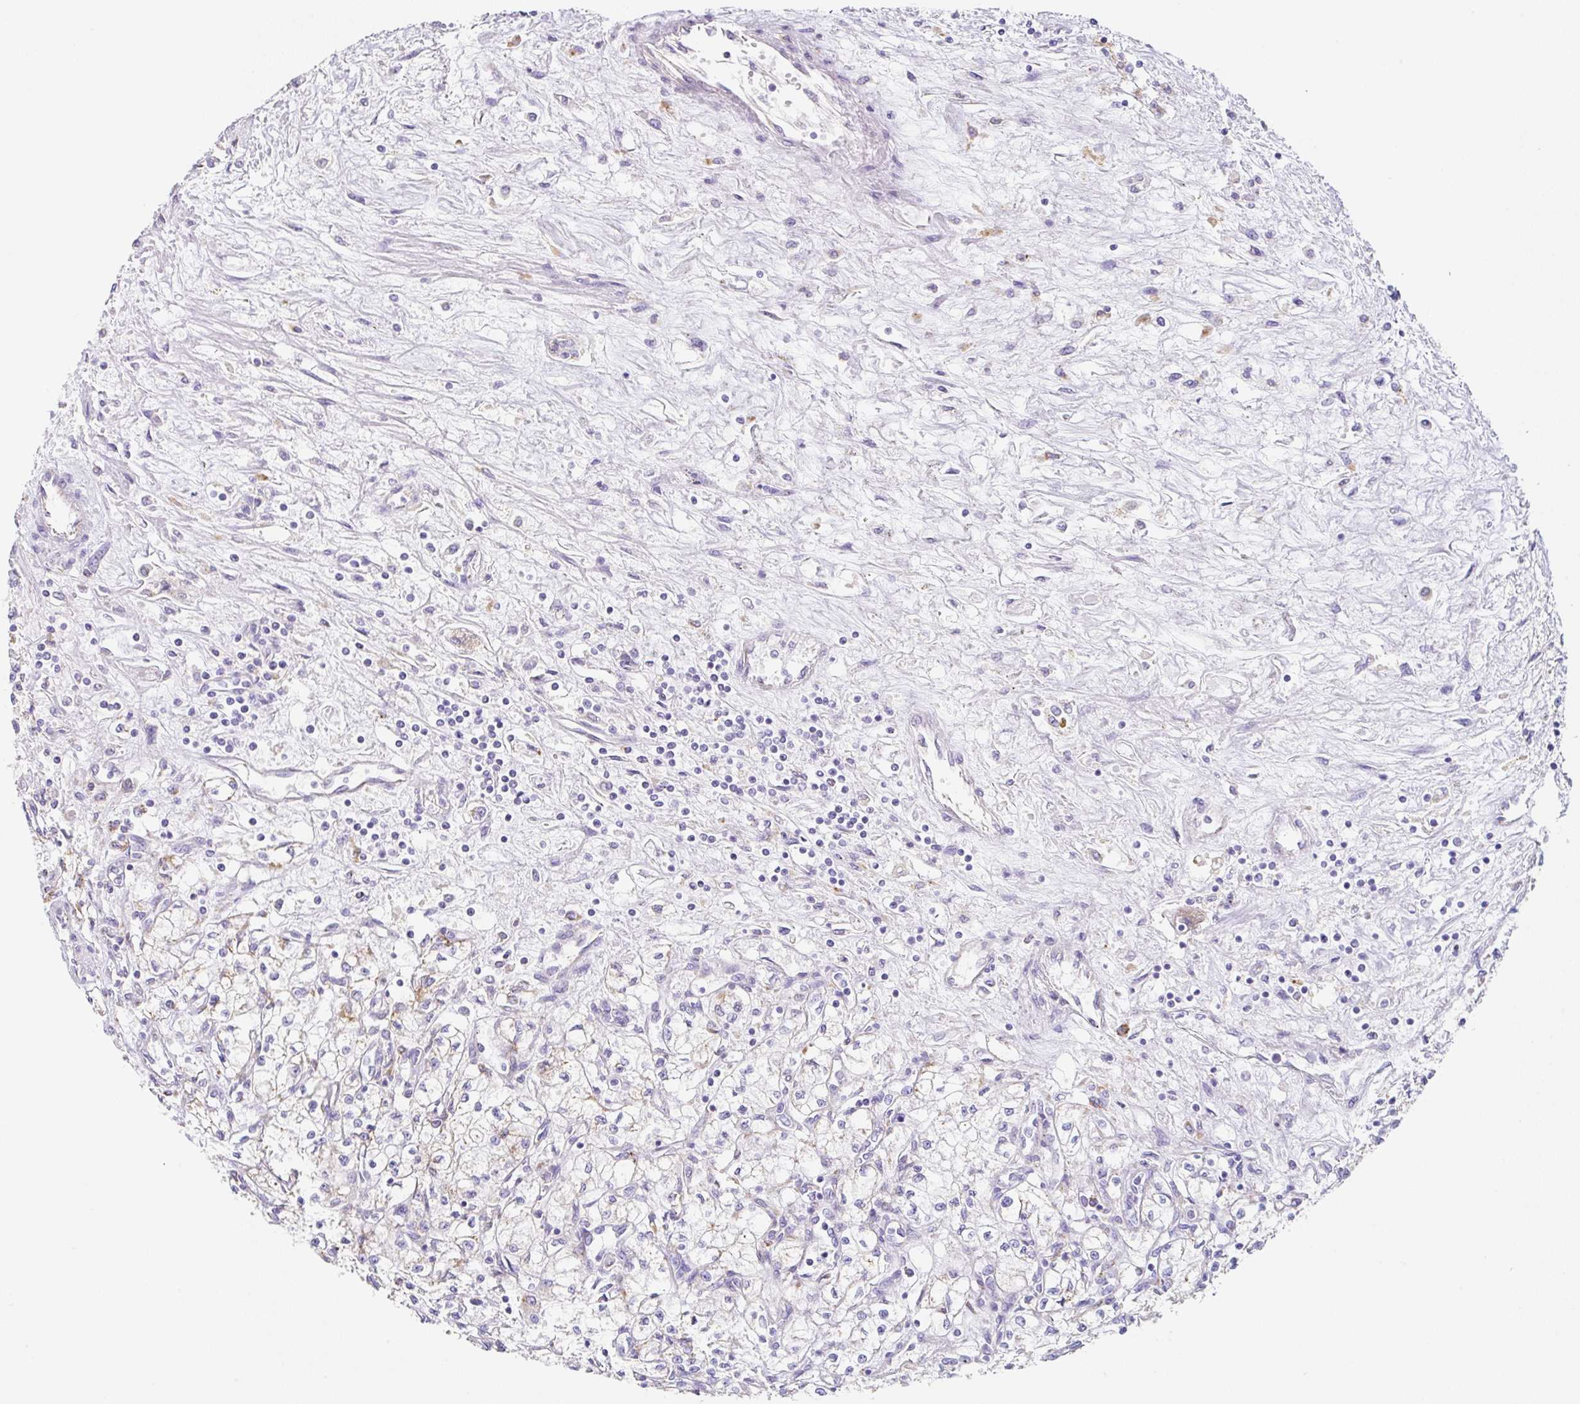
{"staining": {"intensity": "negative", "quantity": "none", "location": "none"}, "tissue": "renal cancer", "cell_type": "Tumor cells", "image_type": "cancer", "snomed": [{"axis": "morphology", "description": "Adenocarcinoma, NOS"}, {"axis": "topography", "description": "Kidney"}], "caption": "Protein analysis of renal cancer reveals no significant staining in tumor cells.", "gene": "DKK4", "patient": {"sex": "male", "age": 59}}